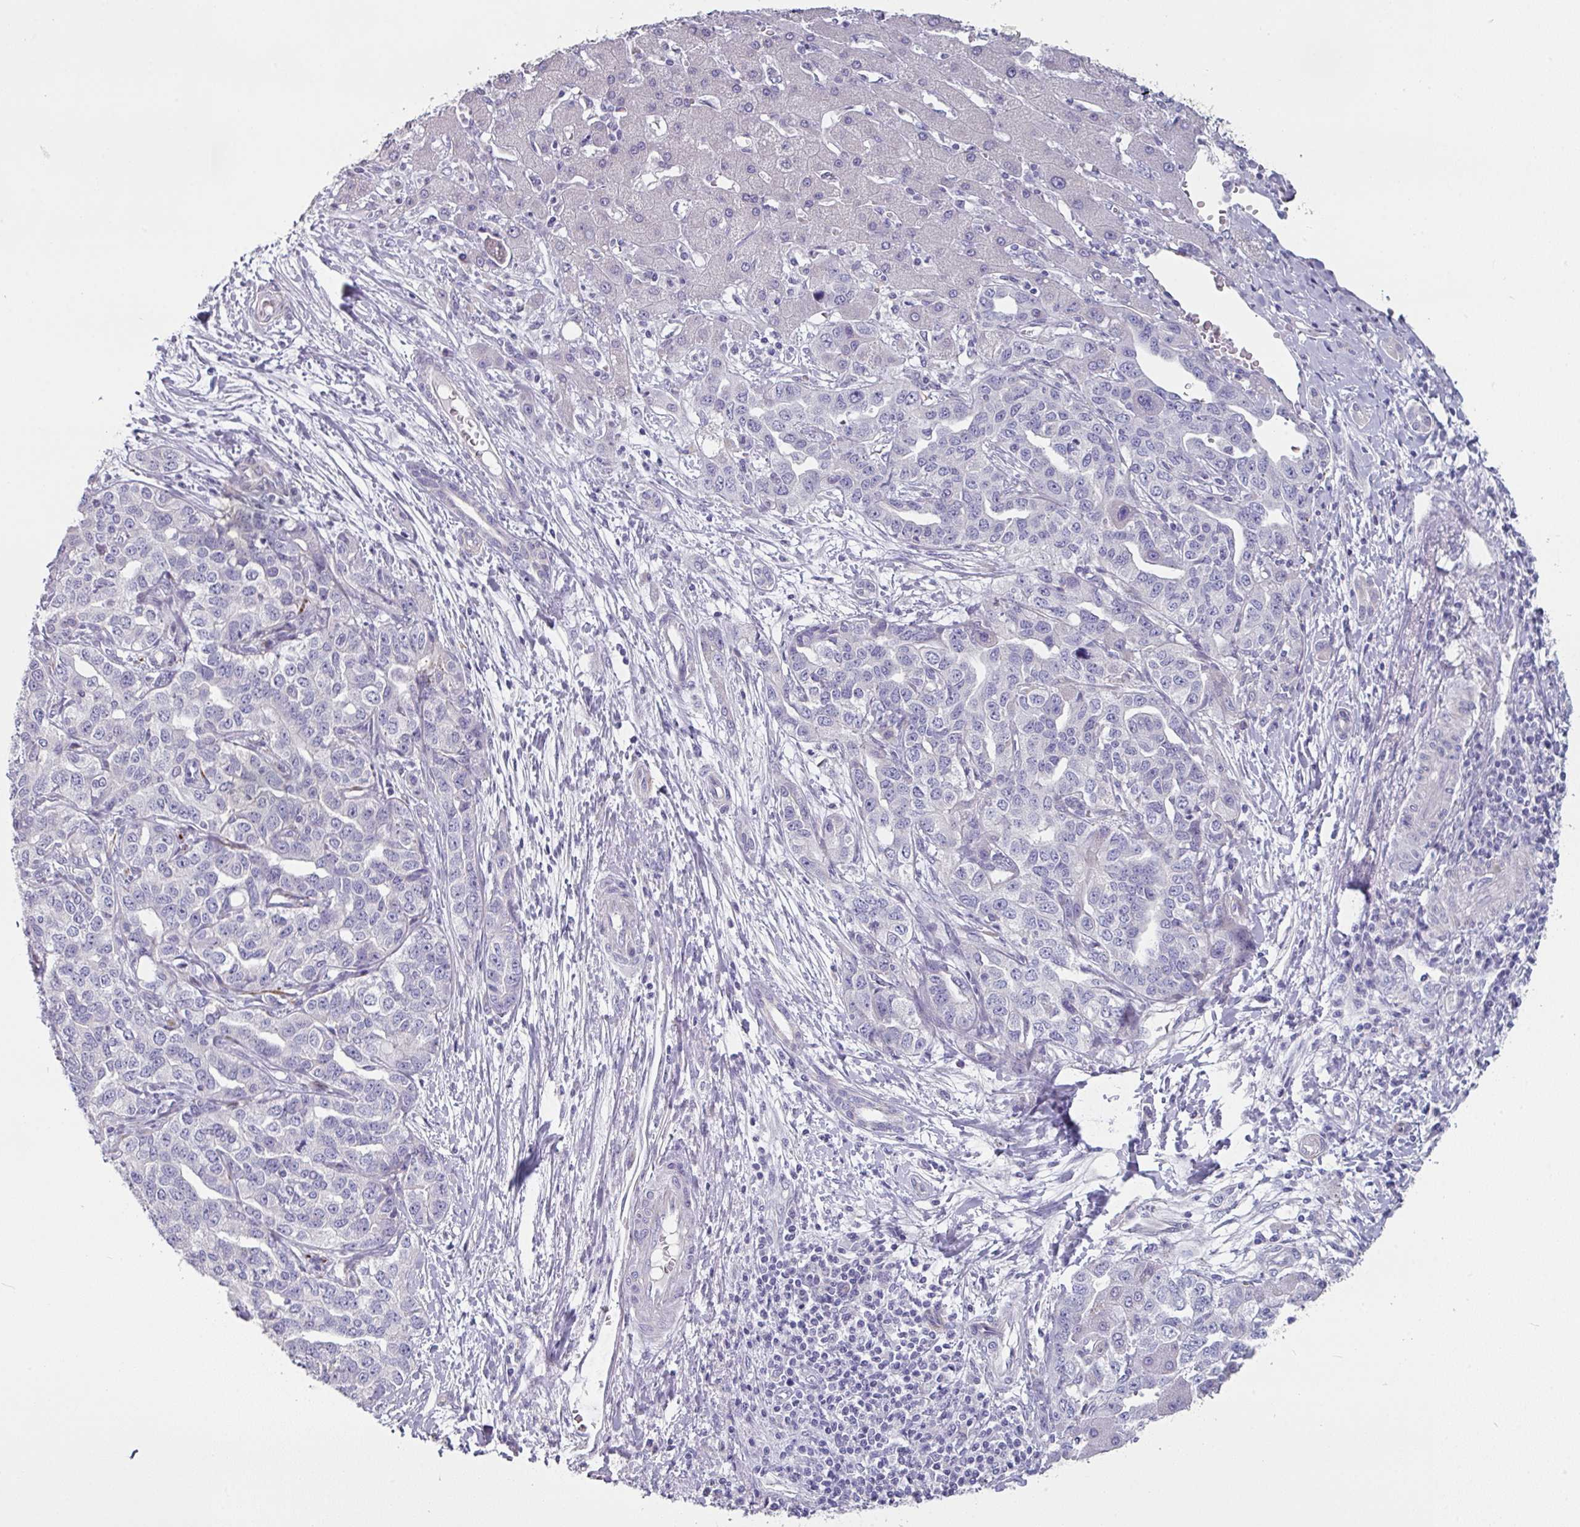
{"staining": {"intensity": "negative", "quantity": "none", "location": "none"}, "tissue": "liver cancer", "cell_type": "Tumor cells", "image_type": "cancer", "snomed": [{"axis": "morphology", "description": "Cholangiocarcinoma"}, {"axis": "topography", "description": "Liver"}], "caption": "Cholangiocarcinoma (liver) stained for a protein using immunohistochemistry demonstrates no expression tumor cells.", "gene": "SLC17A7", "patient": {"sex": "male", "age": 59}}